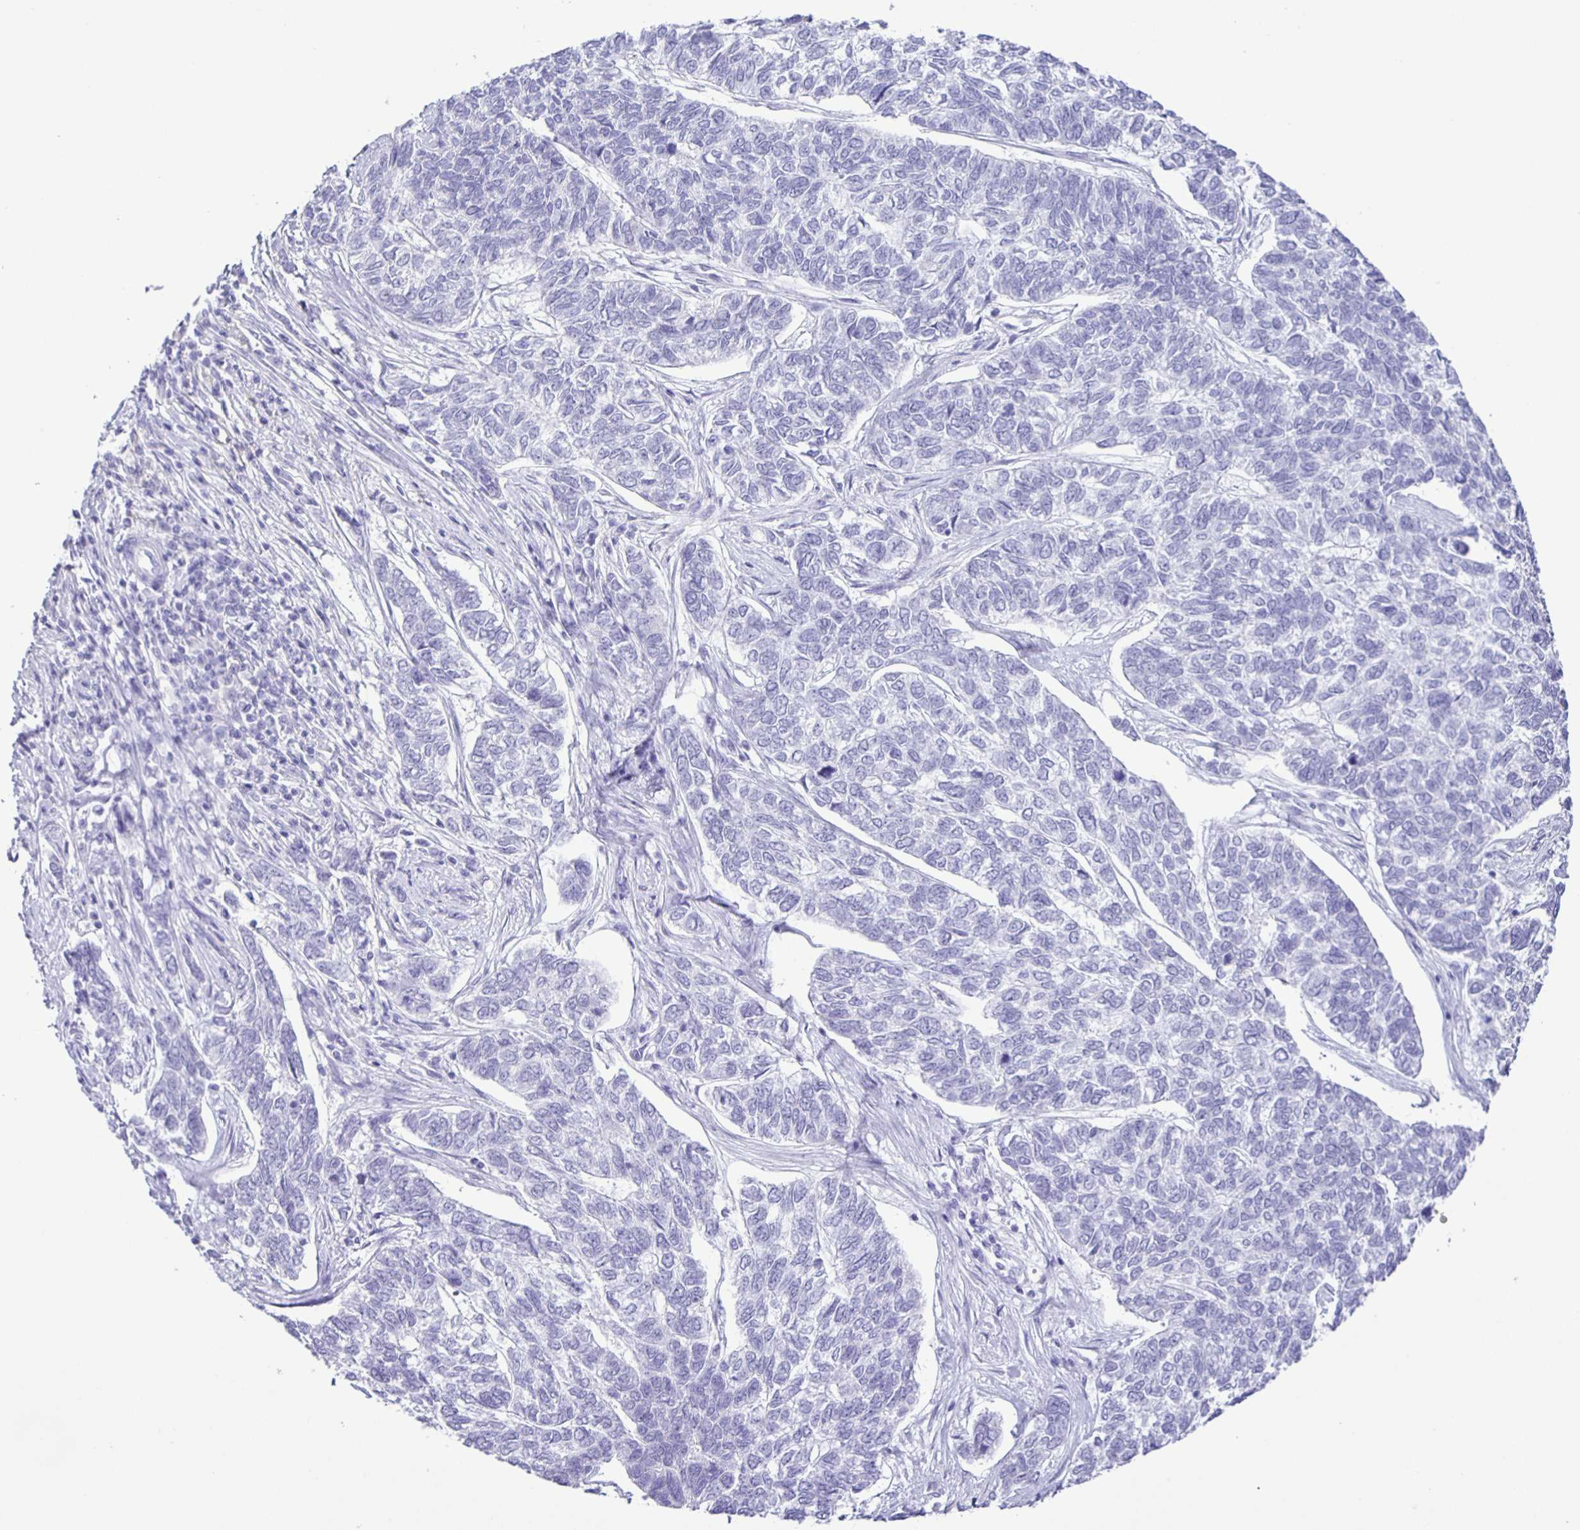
{"staining": {"intensity": "negative", "quantity": "none", "location": "none"}, "tissue": "skin cancer", "cell_type": "Tumor cells", "image_type": "cancer", "snomed": [{"axis": "morphology", "description": "Basal cell carcinoma"}, {"axis": "topography", "description": "Skin"}], "caption": "This is an immunohistochemistry micrograph of skin basal cell carcinoma. There is no staining in tumor cells.", "gene": "EZHIP", "patient": {"sex": "female", "age": 65}}